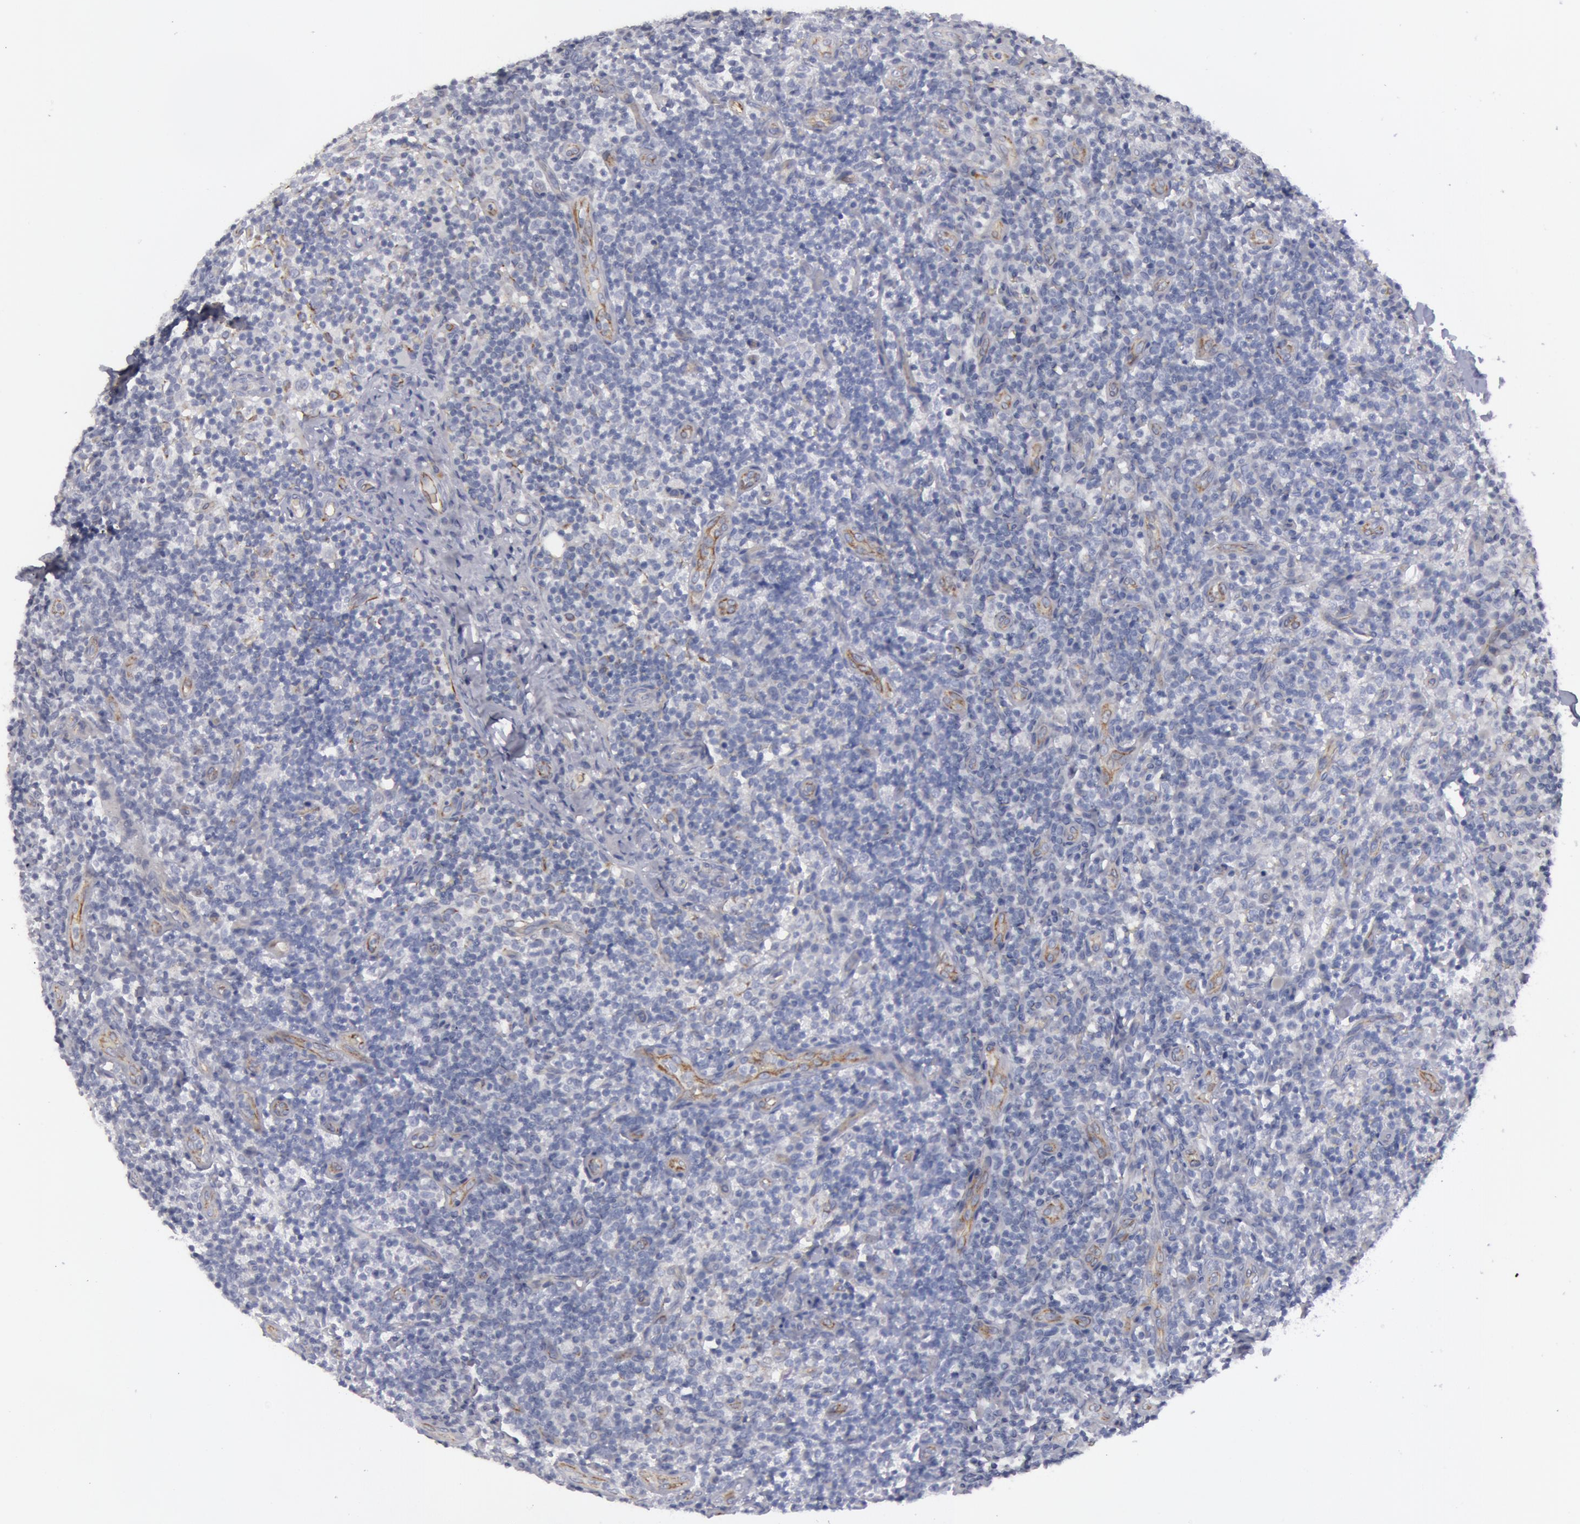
{"staining": {"intensity": "negative", "quantity": "none", "location": "none"}, "tissue": "lymph node", "cell_type": "Non-germinal center cells", "image_type": "normal", "snomed": [{"axis": "morphology", "description": "Normal tissue, NOS"}, {"axis": "morphology", "description": "Inflammation, NOS"}, {"axis": "topography", "description": "Lymph node"}], "caption": "Immunohistochemical staining of benign lymph node demonstrates no significant positivity in non-germinal center cells. (DAB (3,3'-diaminobenzidine) immunohistochemistry (IHC) with hematoxylin counter stain).", "gene": "SMC1B", "patient": {"sex": "male", "age": 46}}